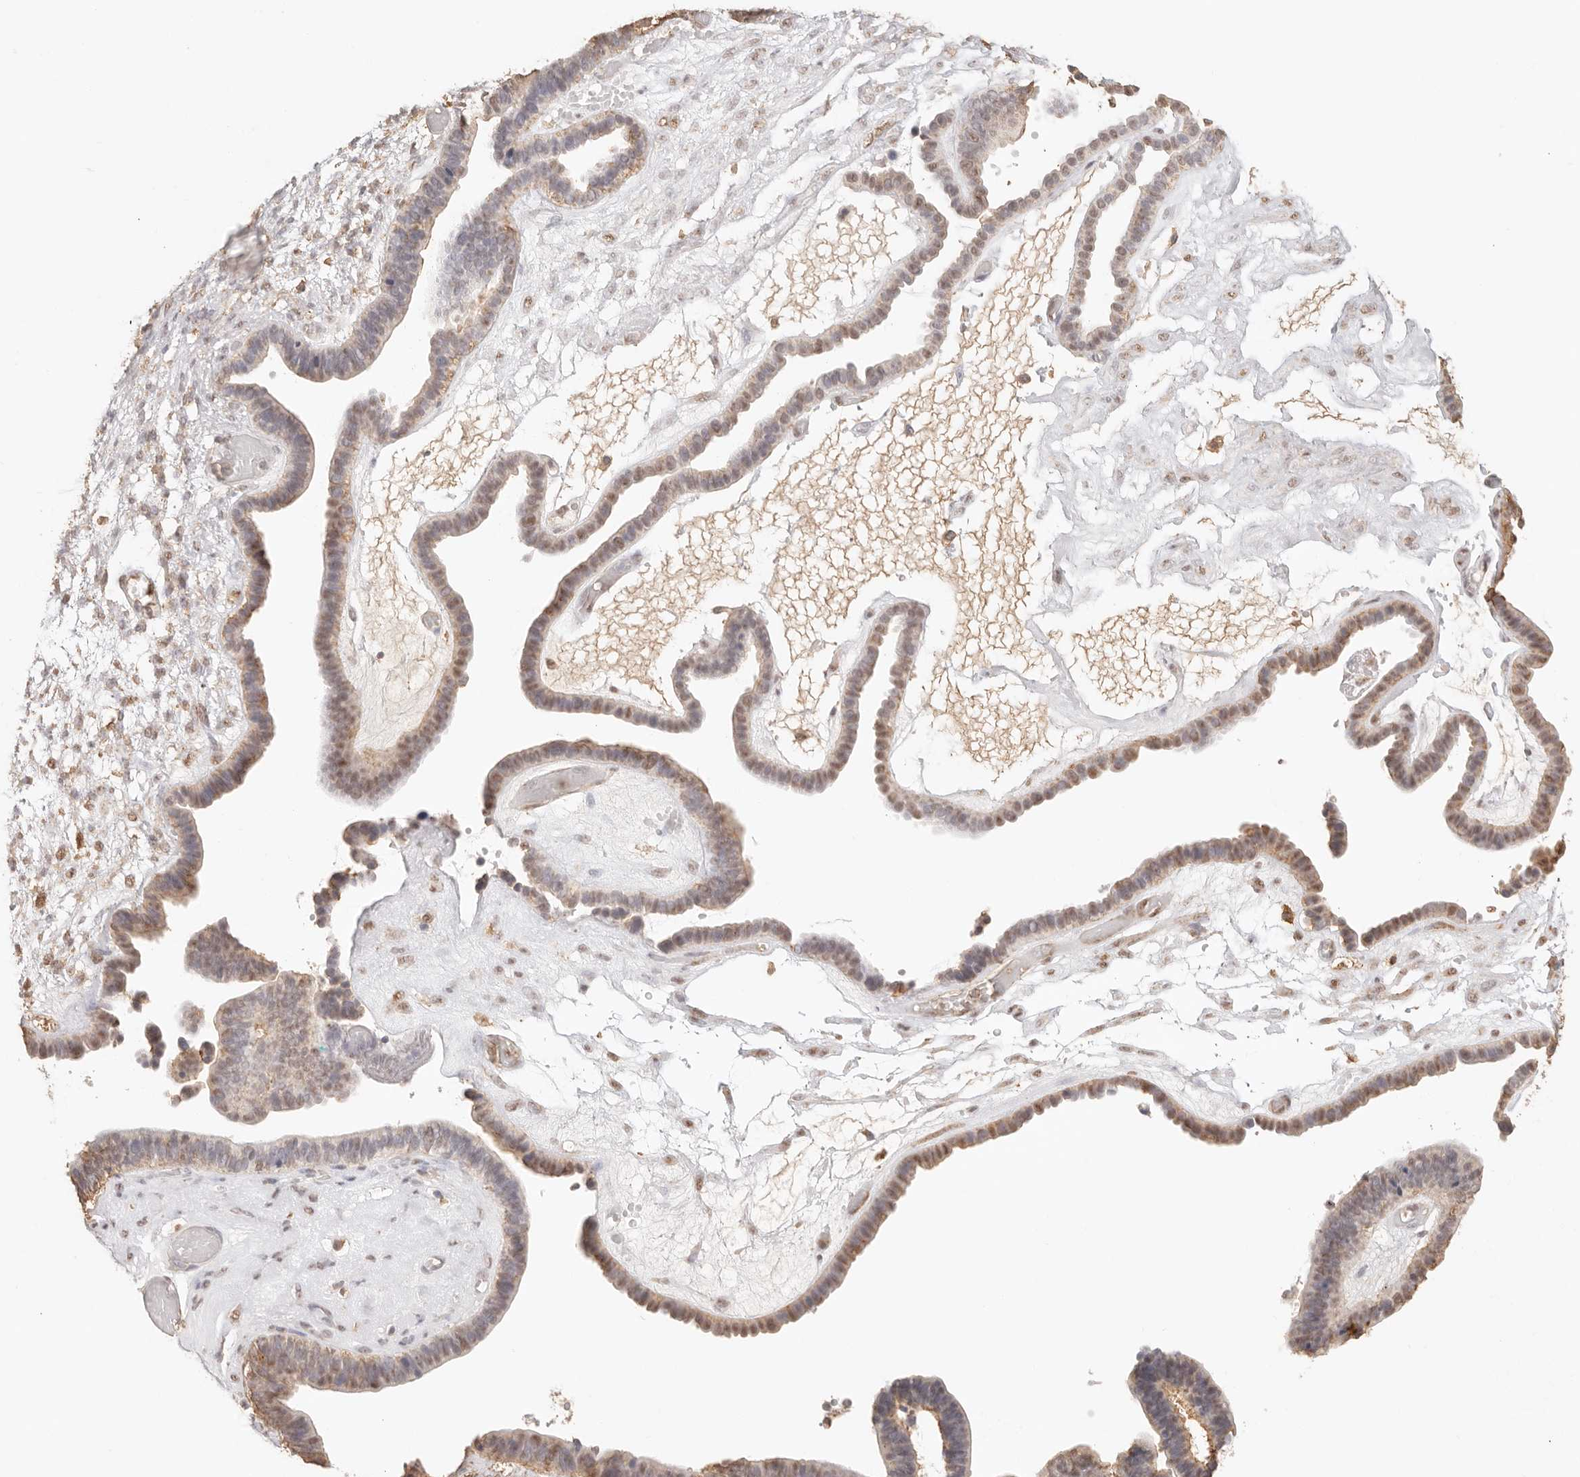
{"staining": {"intensity": "weak", "quantity": ">75%", "location": "cytoplasmic/membranous"}, "tissue": "ovarian cancer", "cell_type": "Tumor cells", "image_type": "cancer", "snomed": [{"axis": "morphology", "description": "Cystadenocarcinoma, serous, NOS"}, {"axis": "topography", "description": "Ovary"}], "caption": "Immunohistochemistry (DAB (3,3'-diaminobenzidine)) staining of ovarian serous cystadenocarcinoma exhibits weak cytoplasmic/membranous protein expression in about >75% of tumor cells.", "gene": "IL1R2", "patient": {"sex": "female", "age": 56}}